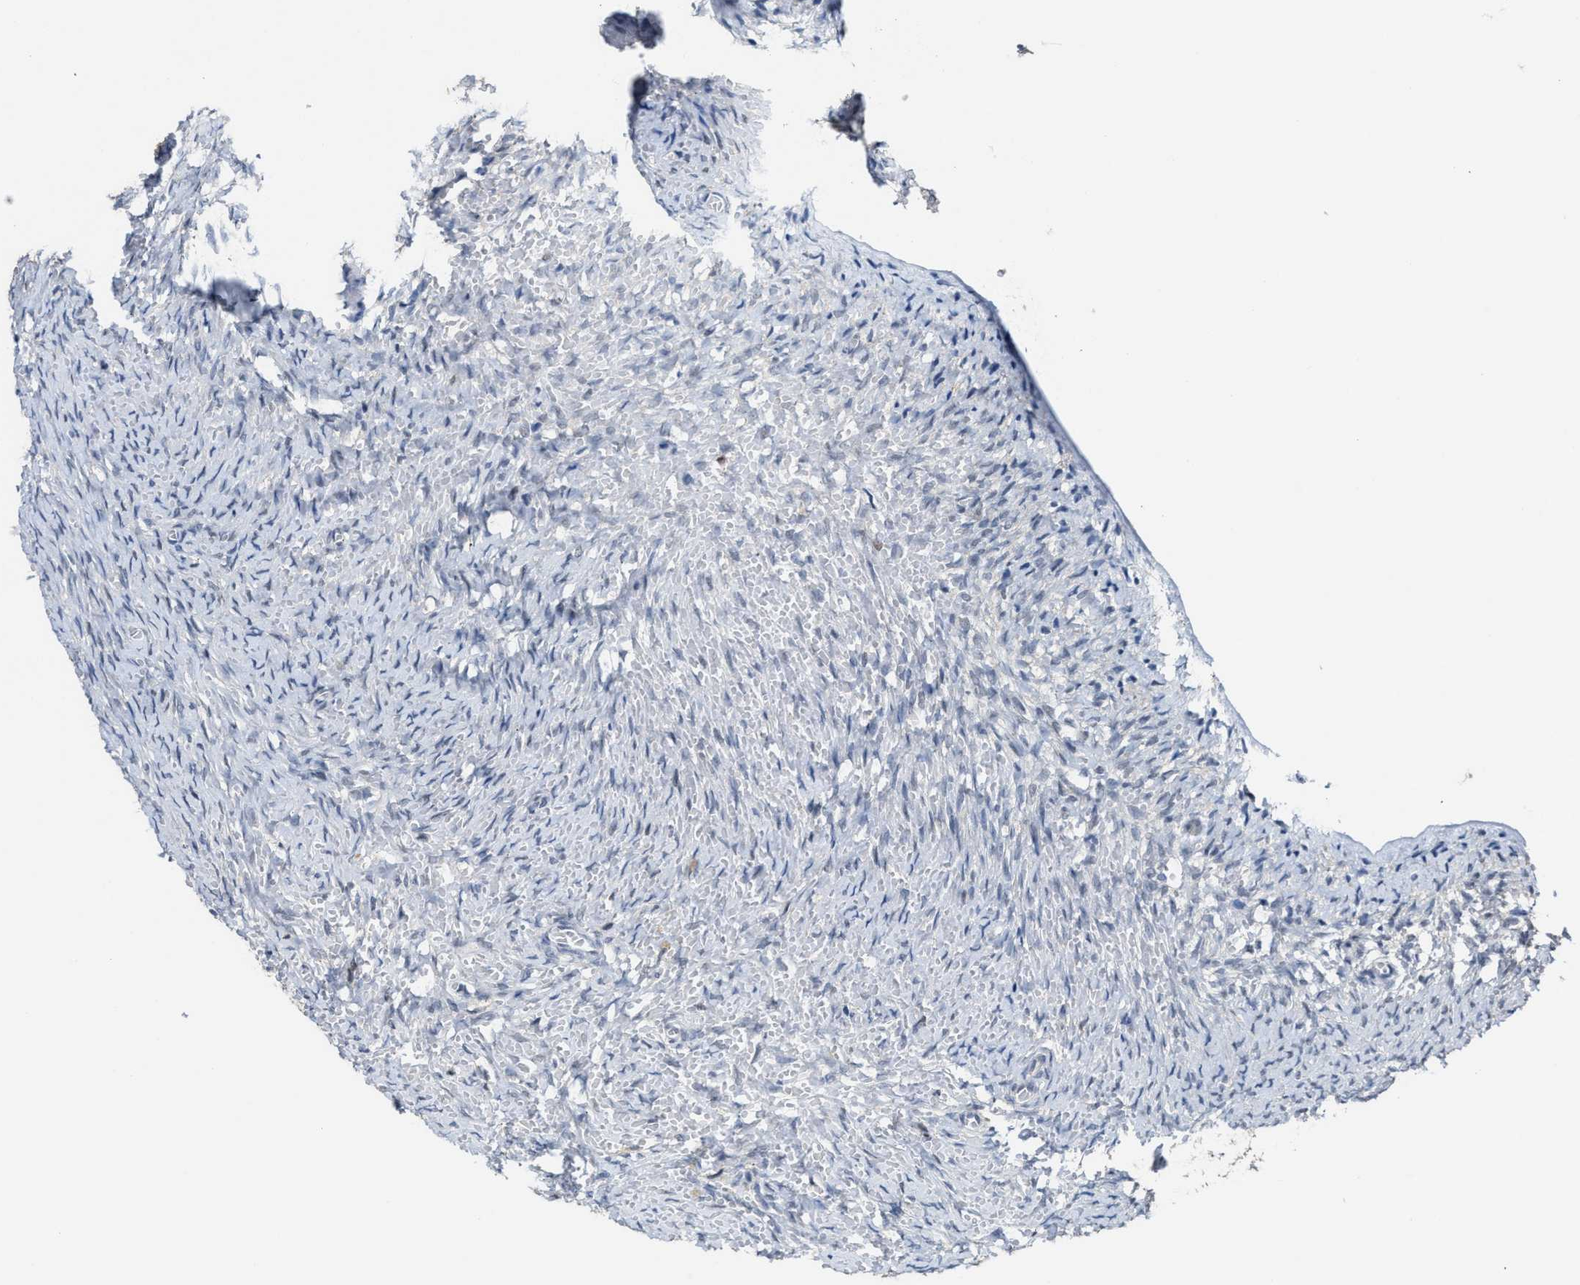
{"staining": {"intensity": "negative", "quantity": "none", "location": "none"}, "tissue": "ovary", "cell_type": "Ovarian stroma cells", "image_type": "normal", "snomed": [{"axis": "morphology", "description": "Normal tissue, NOS"}, {"axis": "topography", "description": "Ovary"}], "caption": "High power microscopy histopathology image of an IHC histopathology image of normal ovary, revealing no significant positivity in ovarian stroma cells. (Brightfield microscopy of DAB IHC at high magnification).", "gene": "ZNF20", "patient": {"sex": "female", "age": 27}}